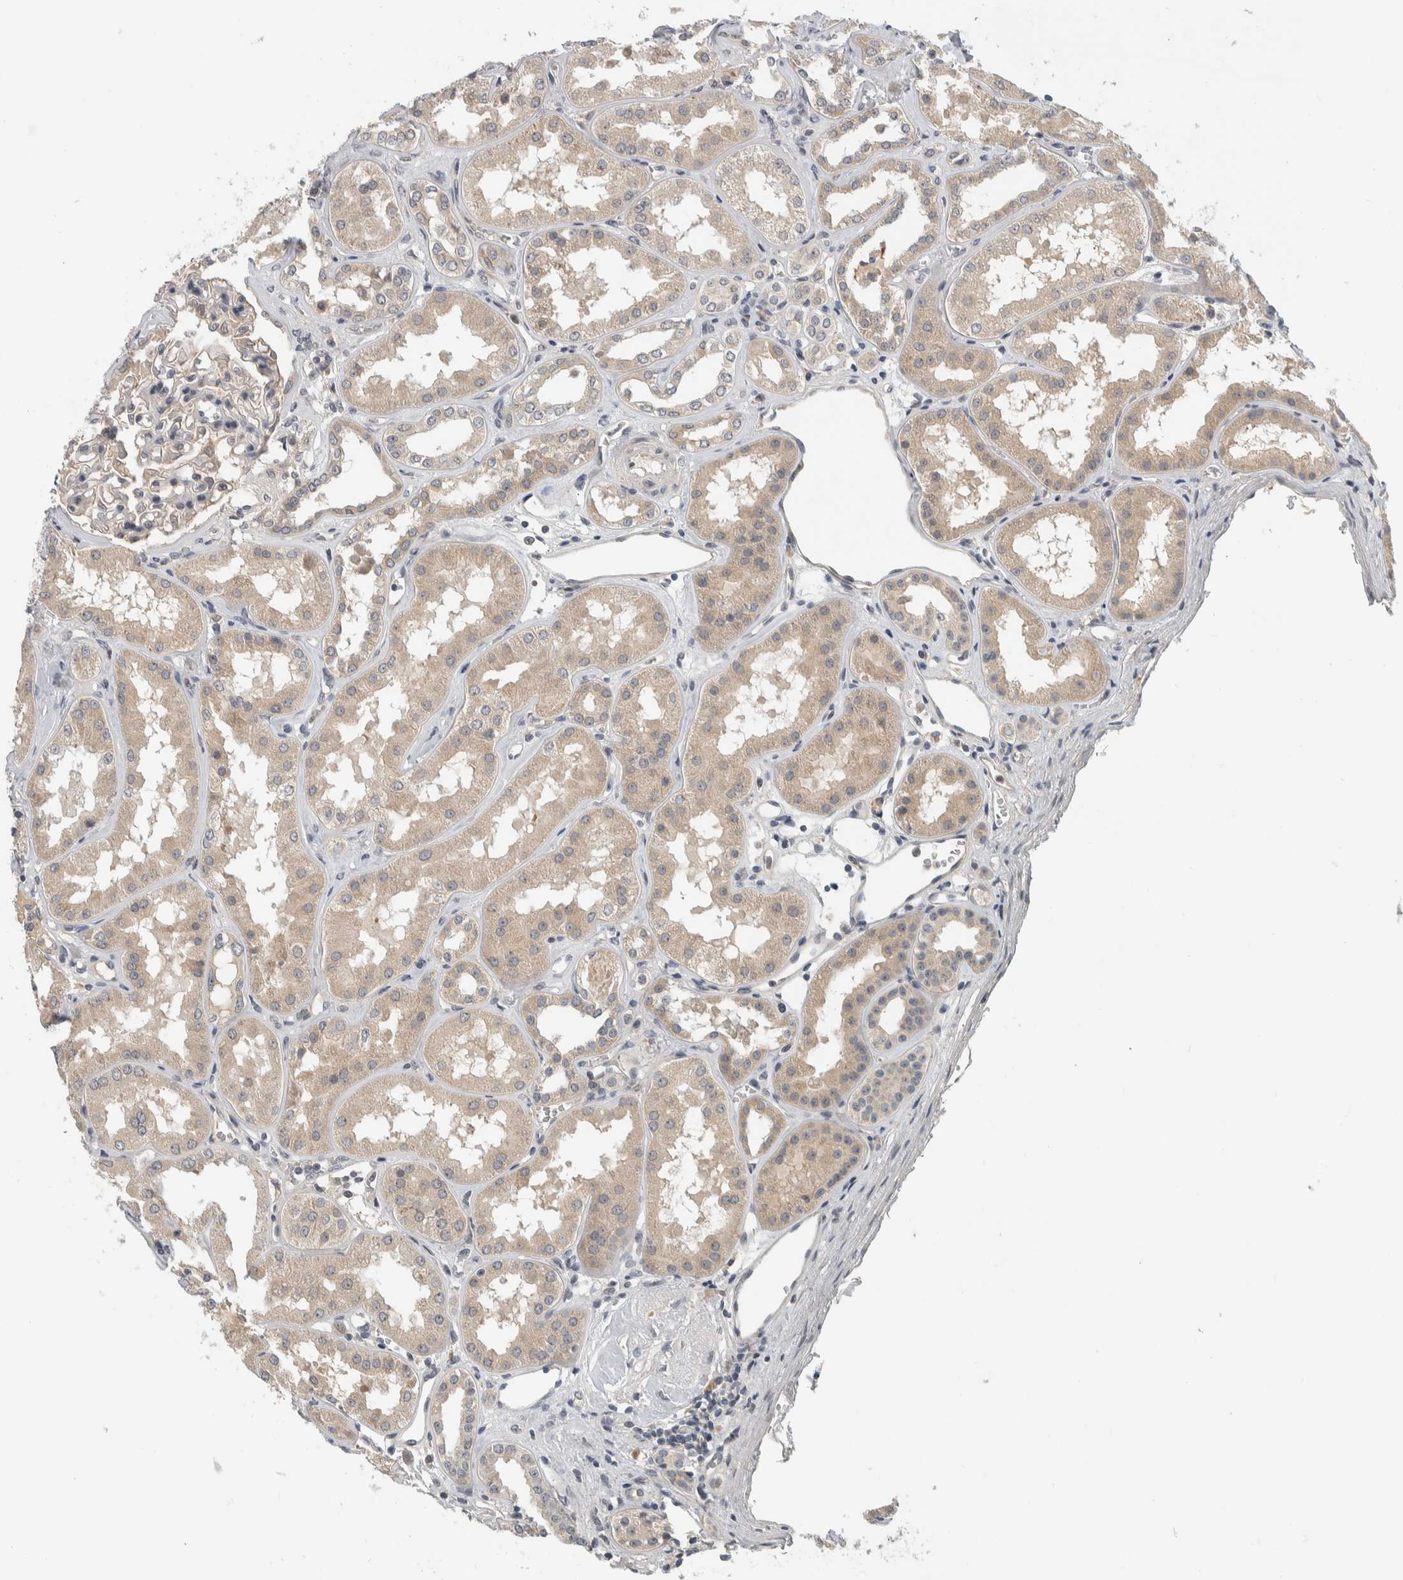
{"staining": {"intensity": "weak", "quantity": "<25%", "location": "cytoplasmic/membranous"}, "tissue": "kidney", "cell_type": "Cells in glomeruli", "image_type": "normal", "snomed": [{"axis": "morphology", "description": "Normal tissue, NOS"}, {"axis": "topography", "description": "Kidney"}], "caption": "An image of kidney stained for a protein reveals no brown staining in cells in glomeruli. The staining is performed using DAB (3,3'-diaminobenzidine) brown chromogen with nuclei counter-stained in using hematoxylin.", "gene": "AFP", "patient": {"sex": "female", "age": 56}}